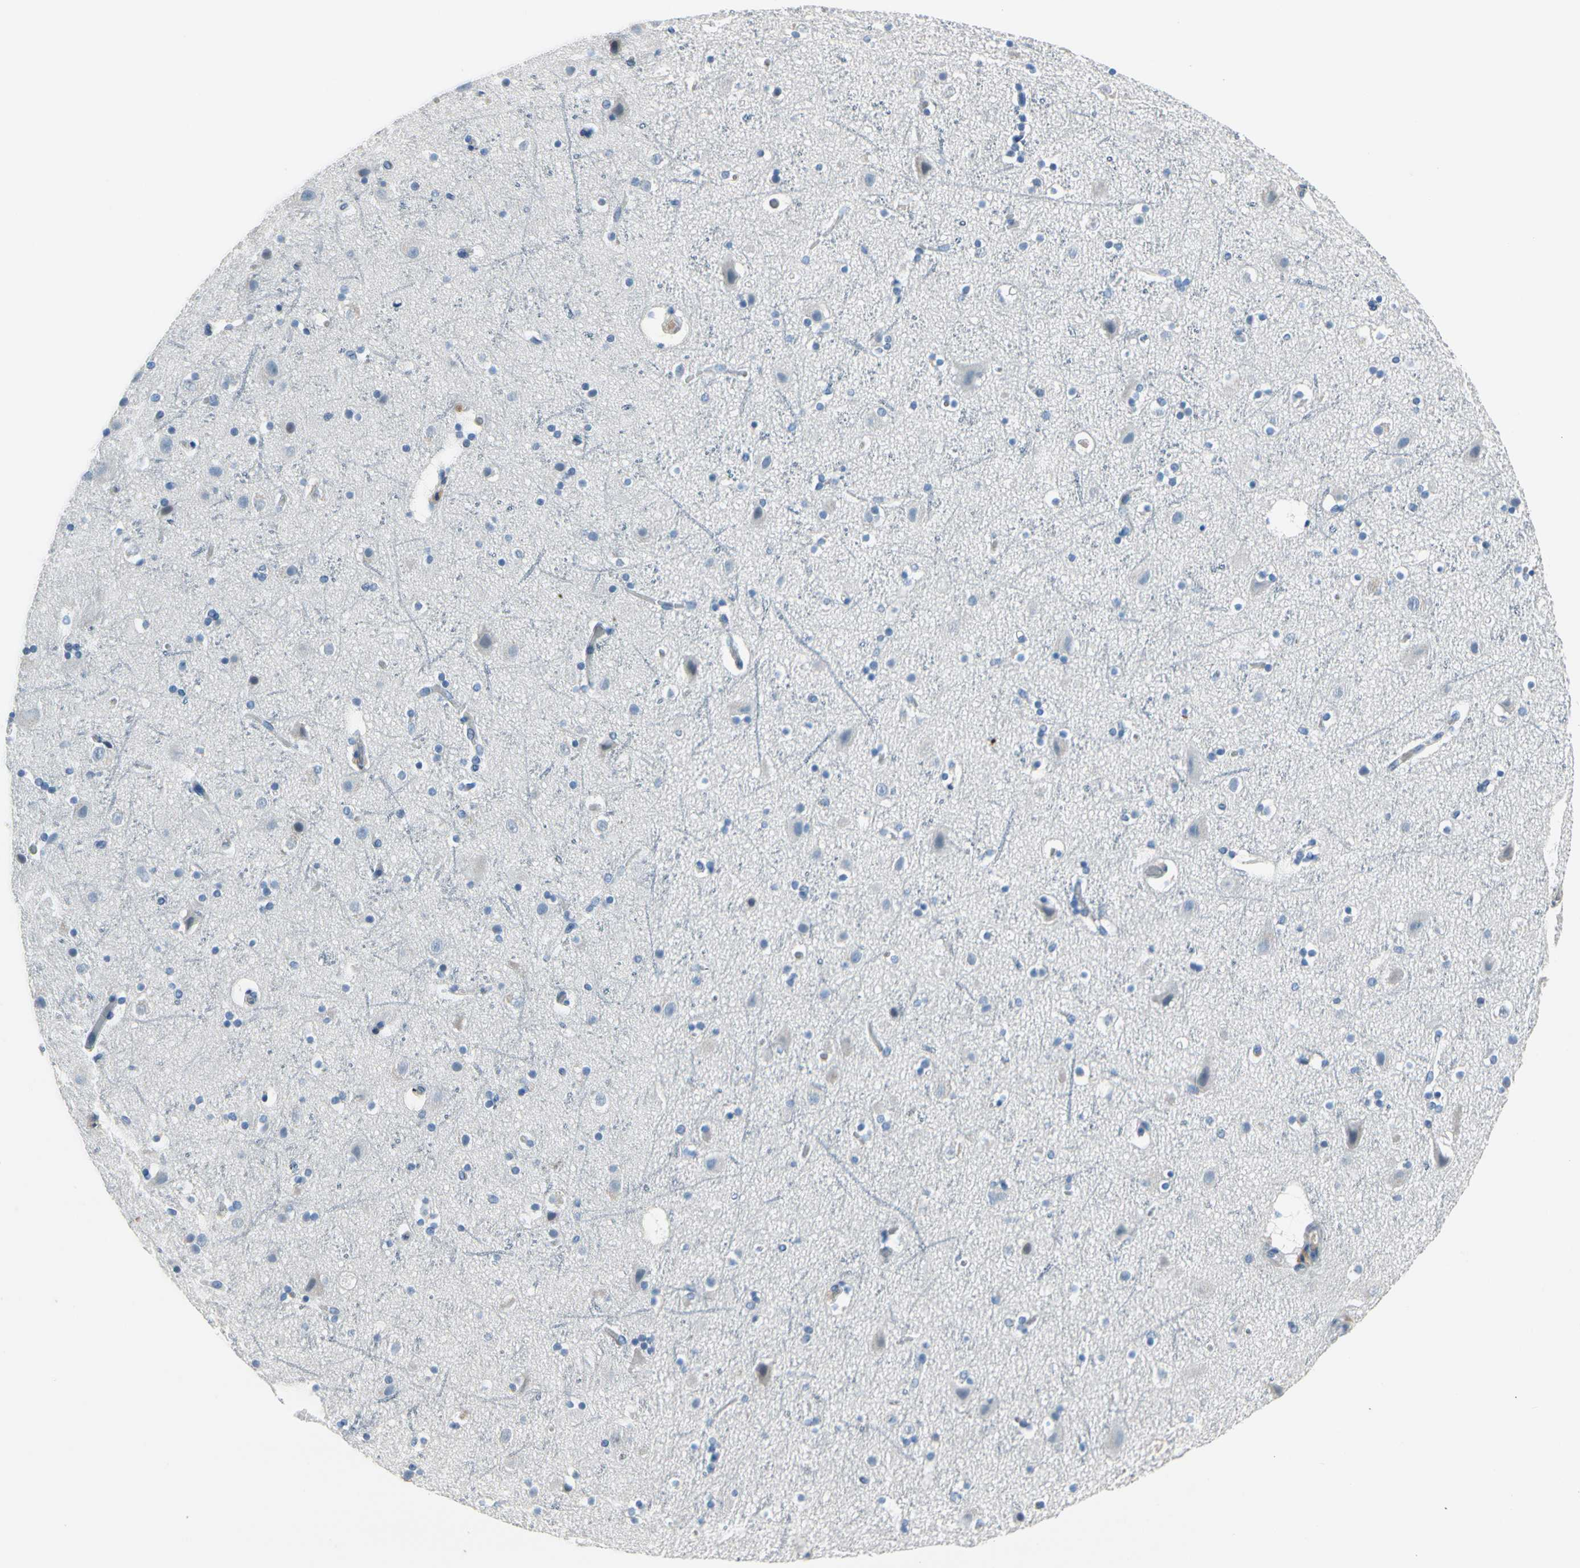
{"staining": {"intensity": "negative", "quantity": "none", "location": "none"}, "tissue": "cerebral cortex", "cell_type": "Endothelial cells", "image_type": "normal", "snomed": [{"axis": "morphology", "description": "Normal tissue, NOS"}, {"axis": "topography", "description": "Cerebral cortex"}], "caption": "Cerebral cortex stained for a protein using IHC displays no staining endothelial cells.", "gene": "MUC5B", "patient": {"sex": "male", "age": 45}}